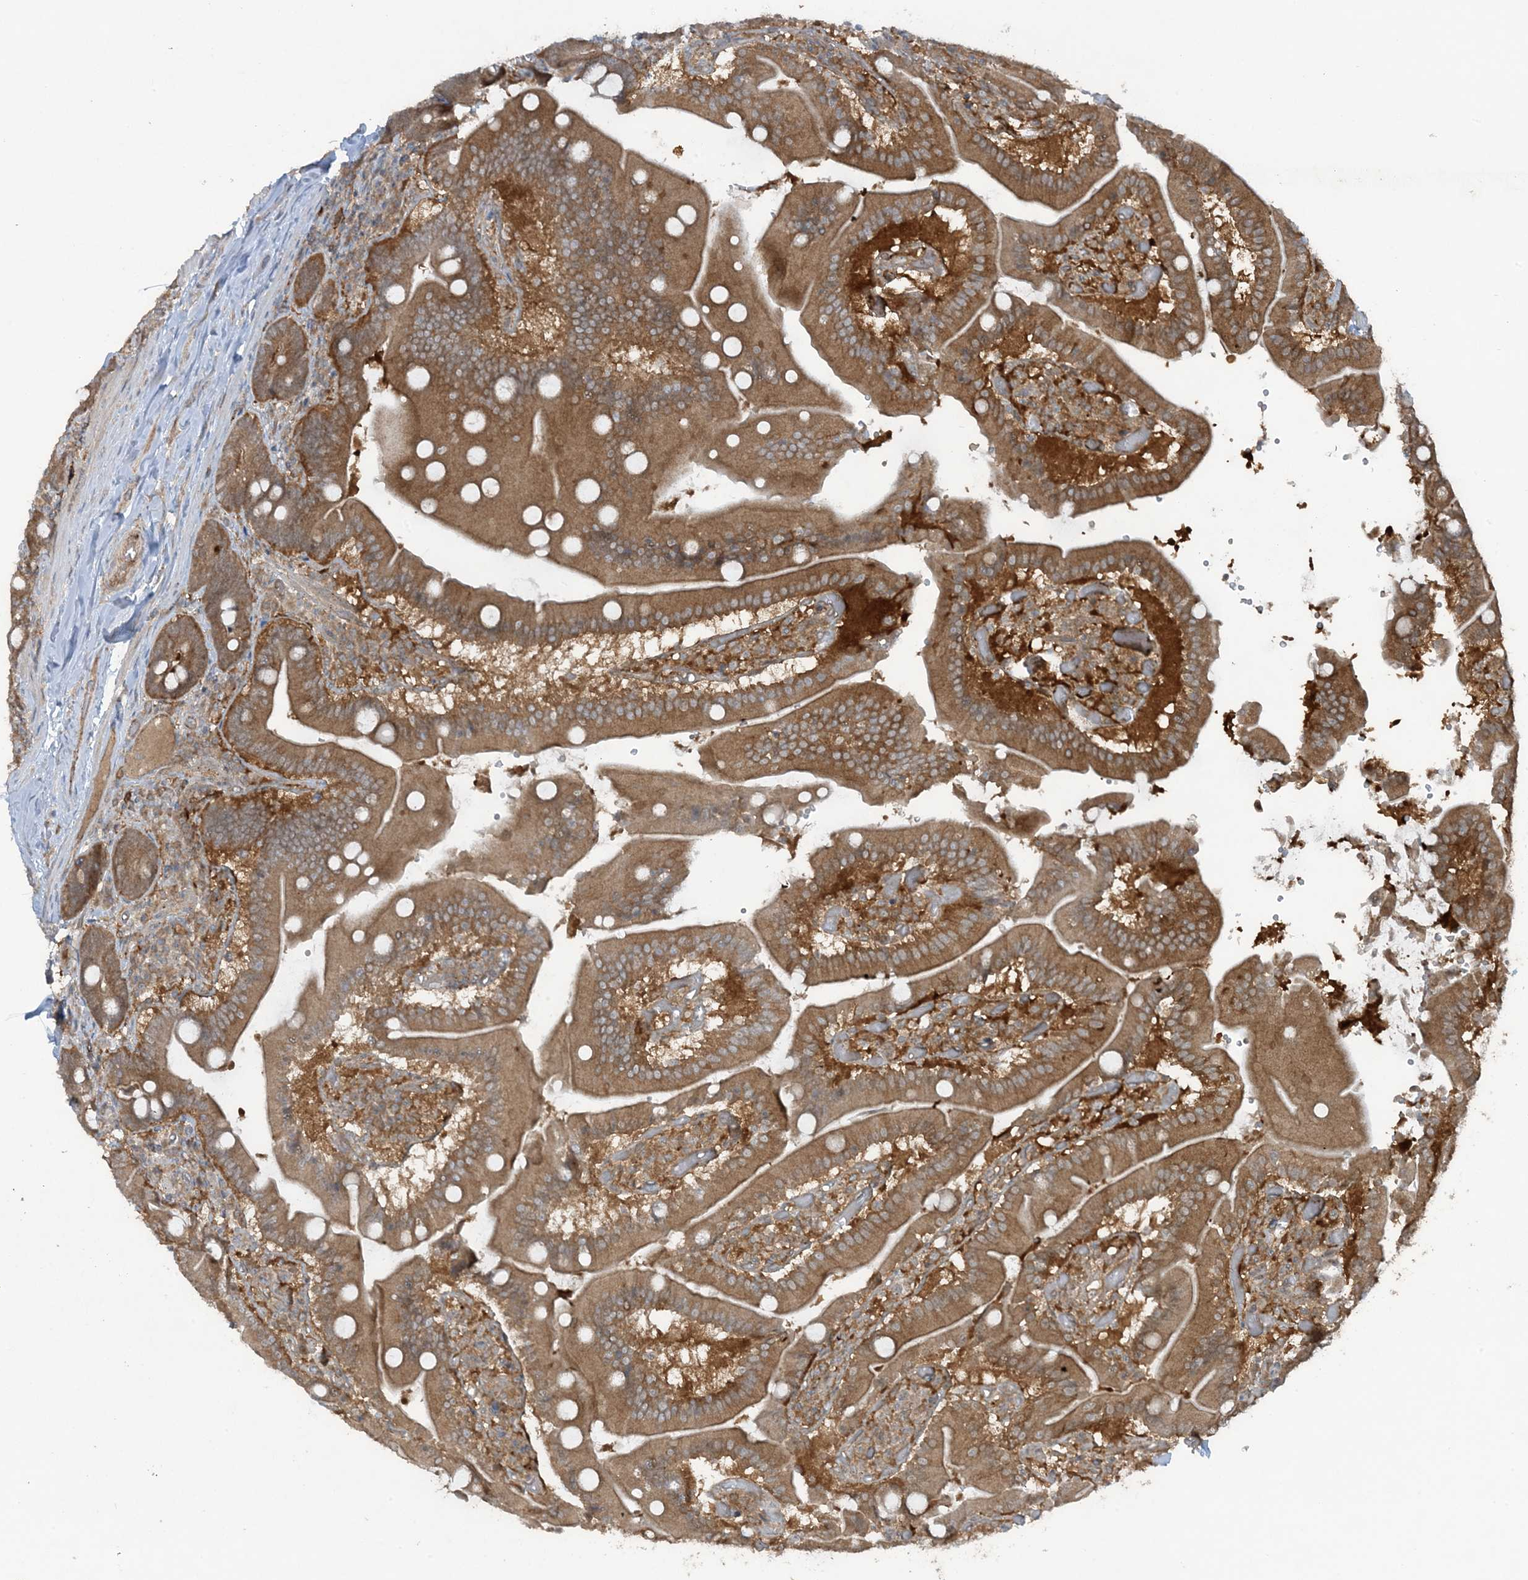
{"staining": {"intensity": "strong", "quantity": ">75%", "location": "cytoplasmic/membranous"}, "tissue": "duodenum", "cell_type": "Glandular cells", "image_type": "normal", "snomed": [{"axis": "morphology", "description": "Normal tissue, NOS"}, {"axis": "topography", "description": "Duodenum"}], "caption": "A high-resolution micrograph shows IHC staining of benign duodenum, which shows strong cytoplasmic/membranous expression in about >75% of glandular cells.", "gene": "STAM2", "patient": {"sex": "female", "age": 62}}